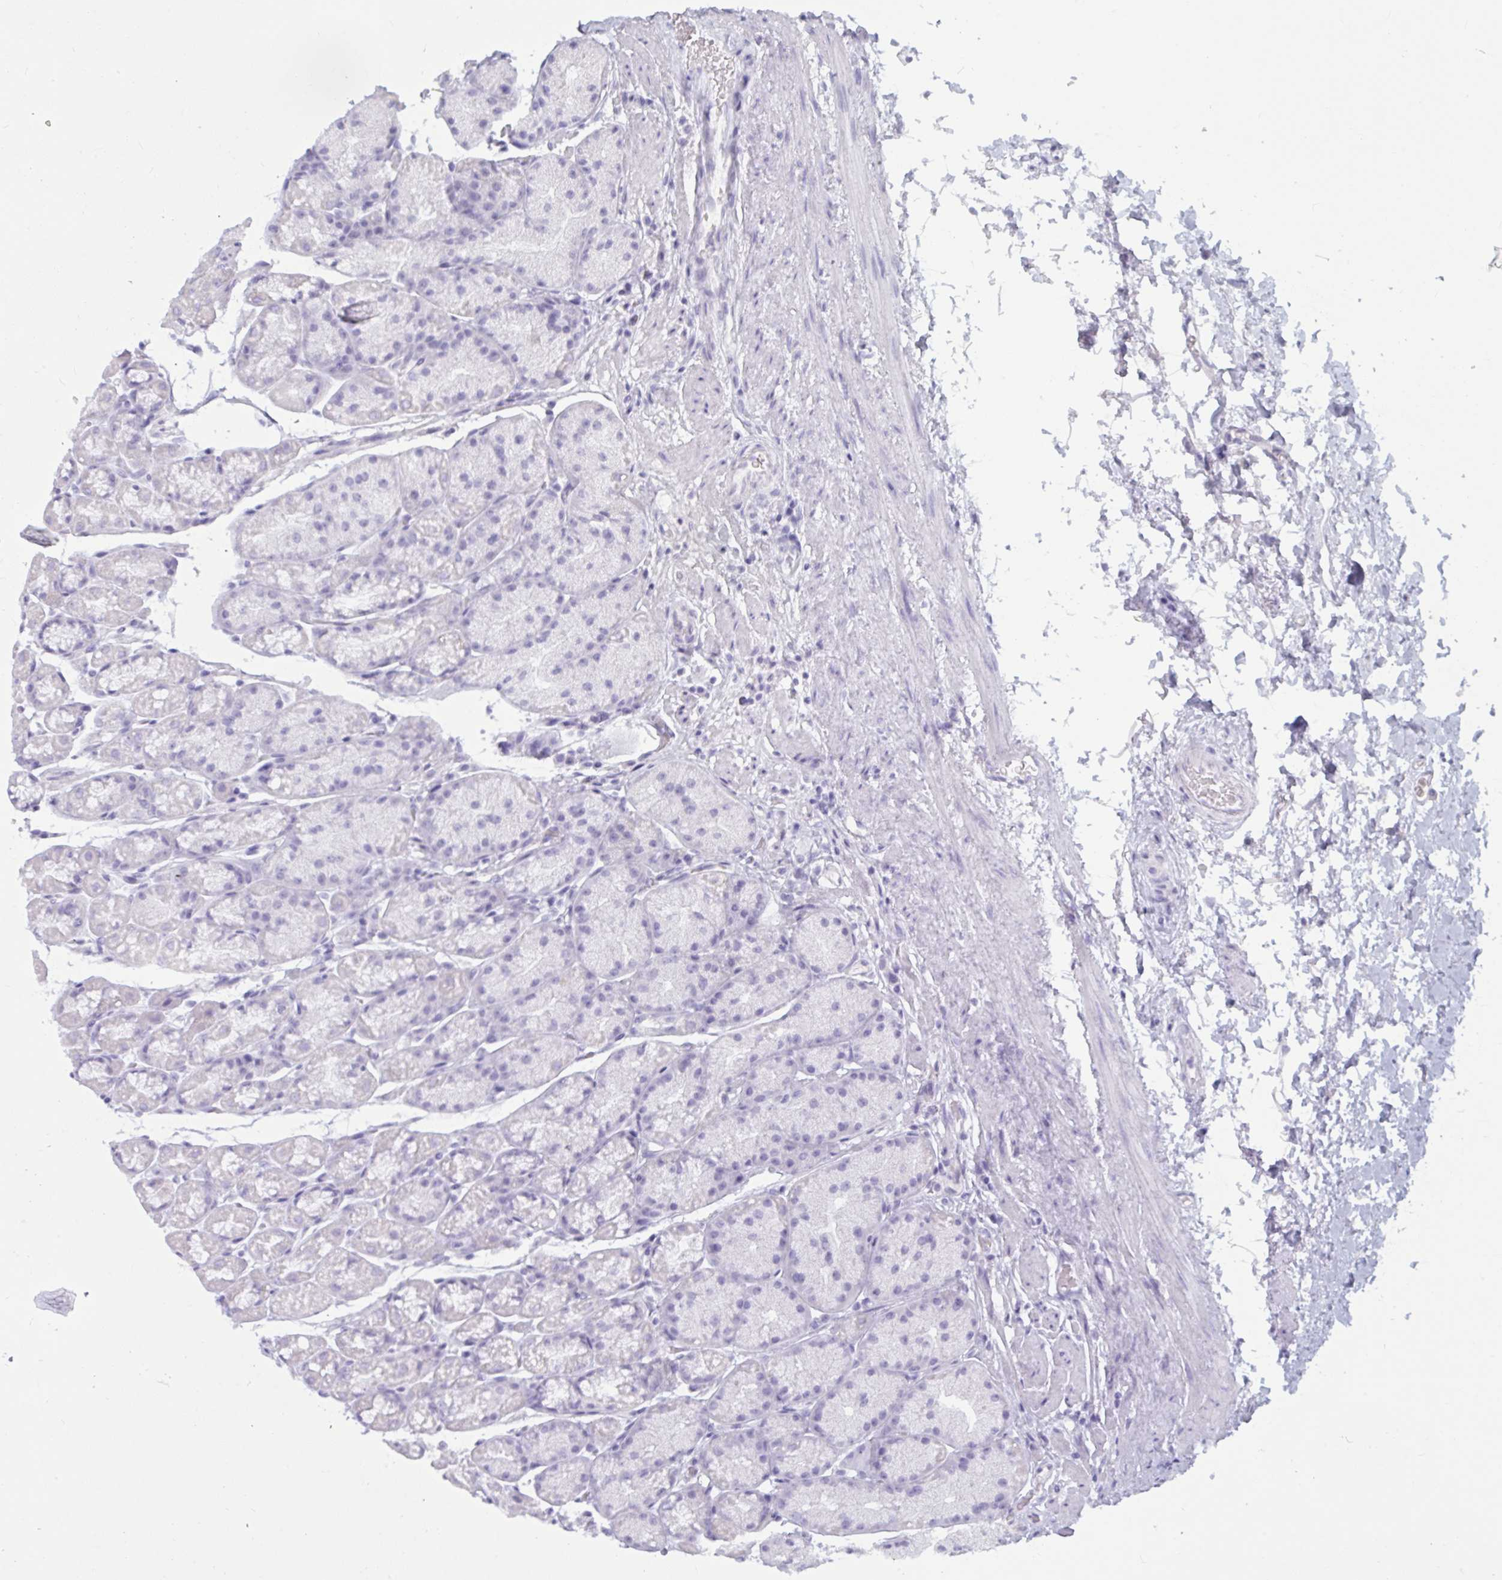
{"staining": {"intensity": "negative", "quantity": "none", "location": "none"}, "tissue": "stomach", "cell_type": "Glandular cells", "image_type": "normal", "snomed": [{"axis": "morphology", "description": "Normal tissue, NOS"}, {"axis": "topography", "description": "Stomach, lower"}], "caption": "There is no significant staining in glandular cells of stomach.", "gene": "BBS10", "patient": {"sex": "male", "age": 67}}